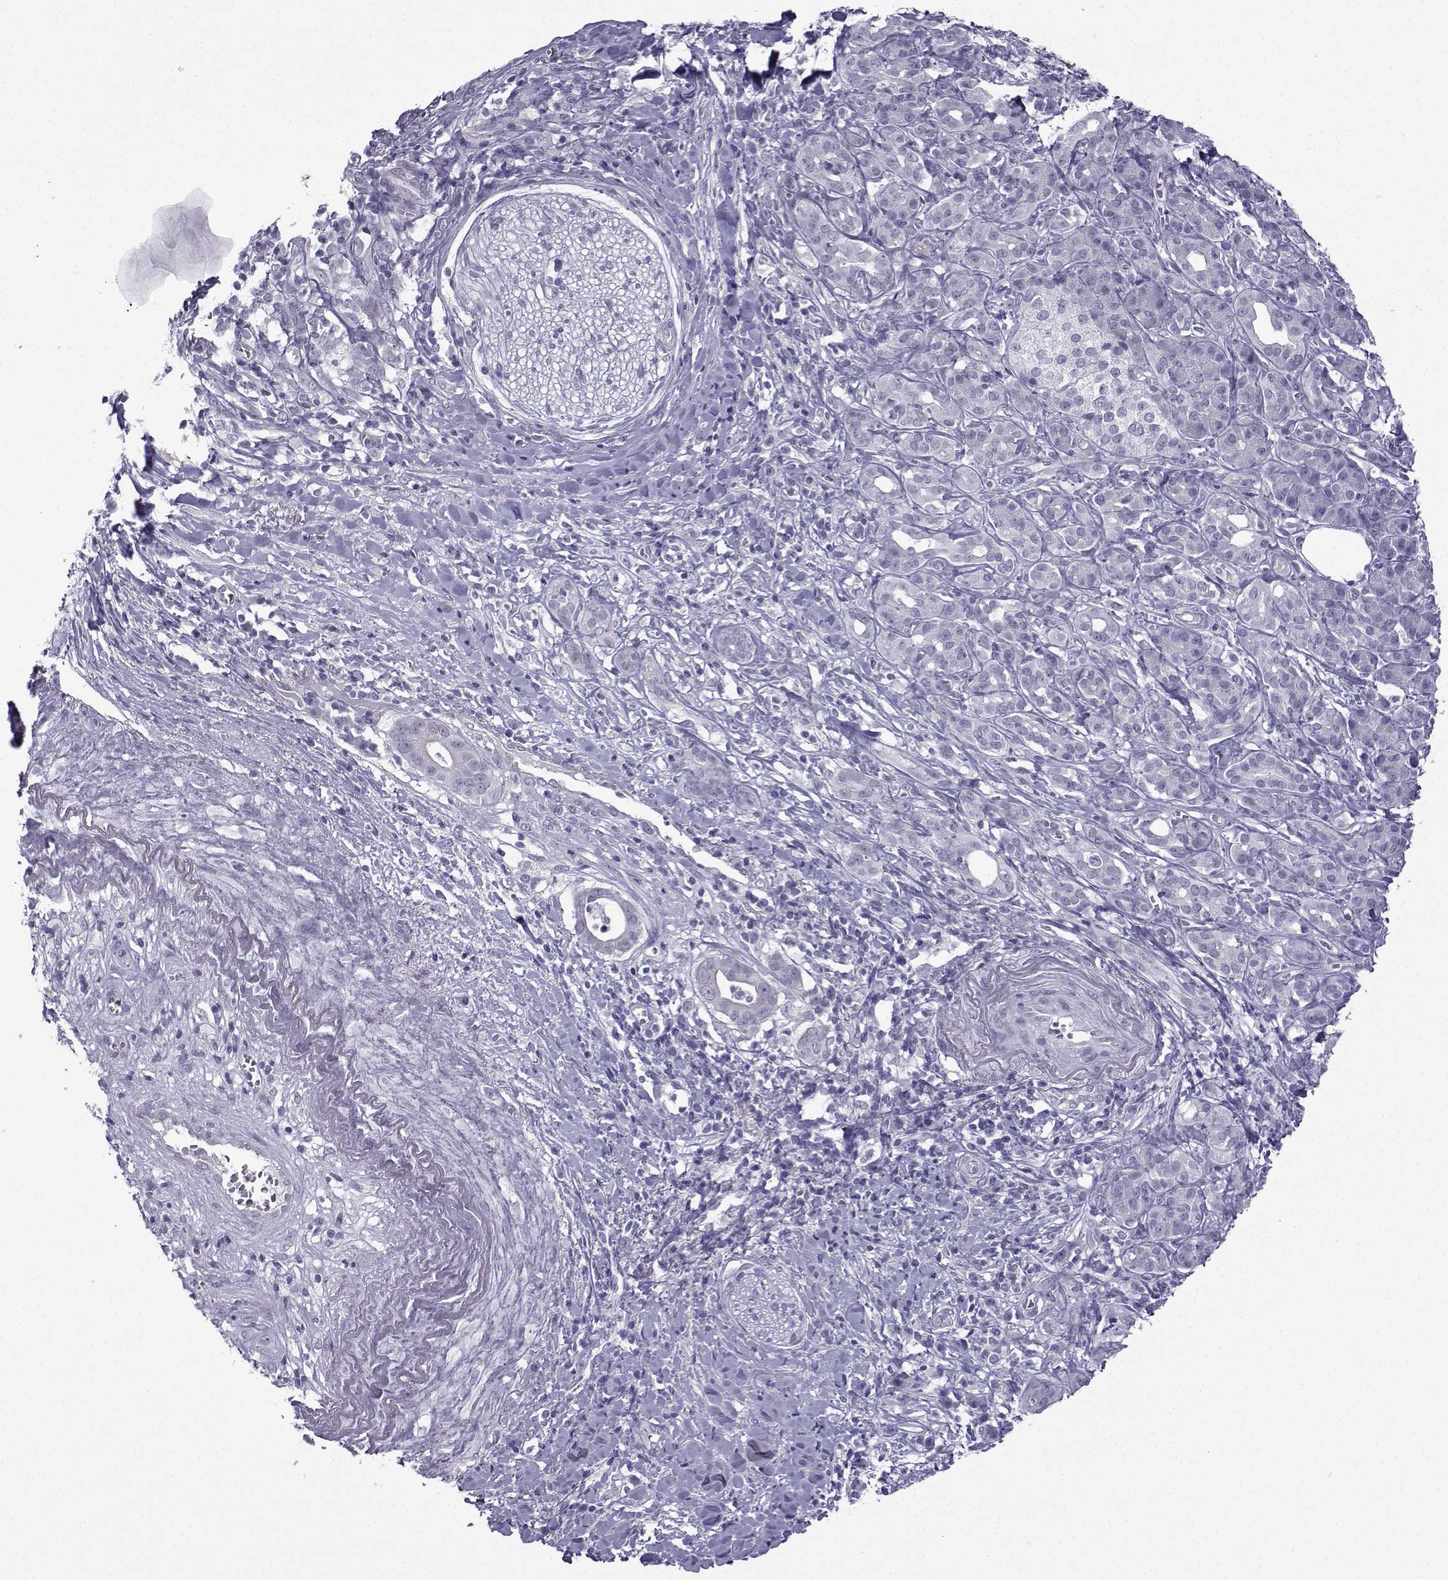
{"staining": {"intensity": "negative", "quantity": "none", "location": "none"}, "tissue": "pancreatic cancer", "cell_type": "Tumor cells", "image_type": "cancer", "snomed": [{"axis": "morphology", "description": "Adenocarcinoma, NOS"}, {"axis": "topography", "description": "Pancreas"}], "caption": "An image of pancreatic adenocarcinoma stained for a protein exhibits no brown staining in tumor cells. (Brightfield microscopy of DAB (3,3'-diaminobenzidine) immunohistochemistry (IHC) at high magnification).", "gene": "CFAP53", "patient": {"sex": "male", "age": 61}}